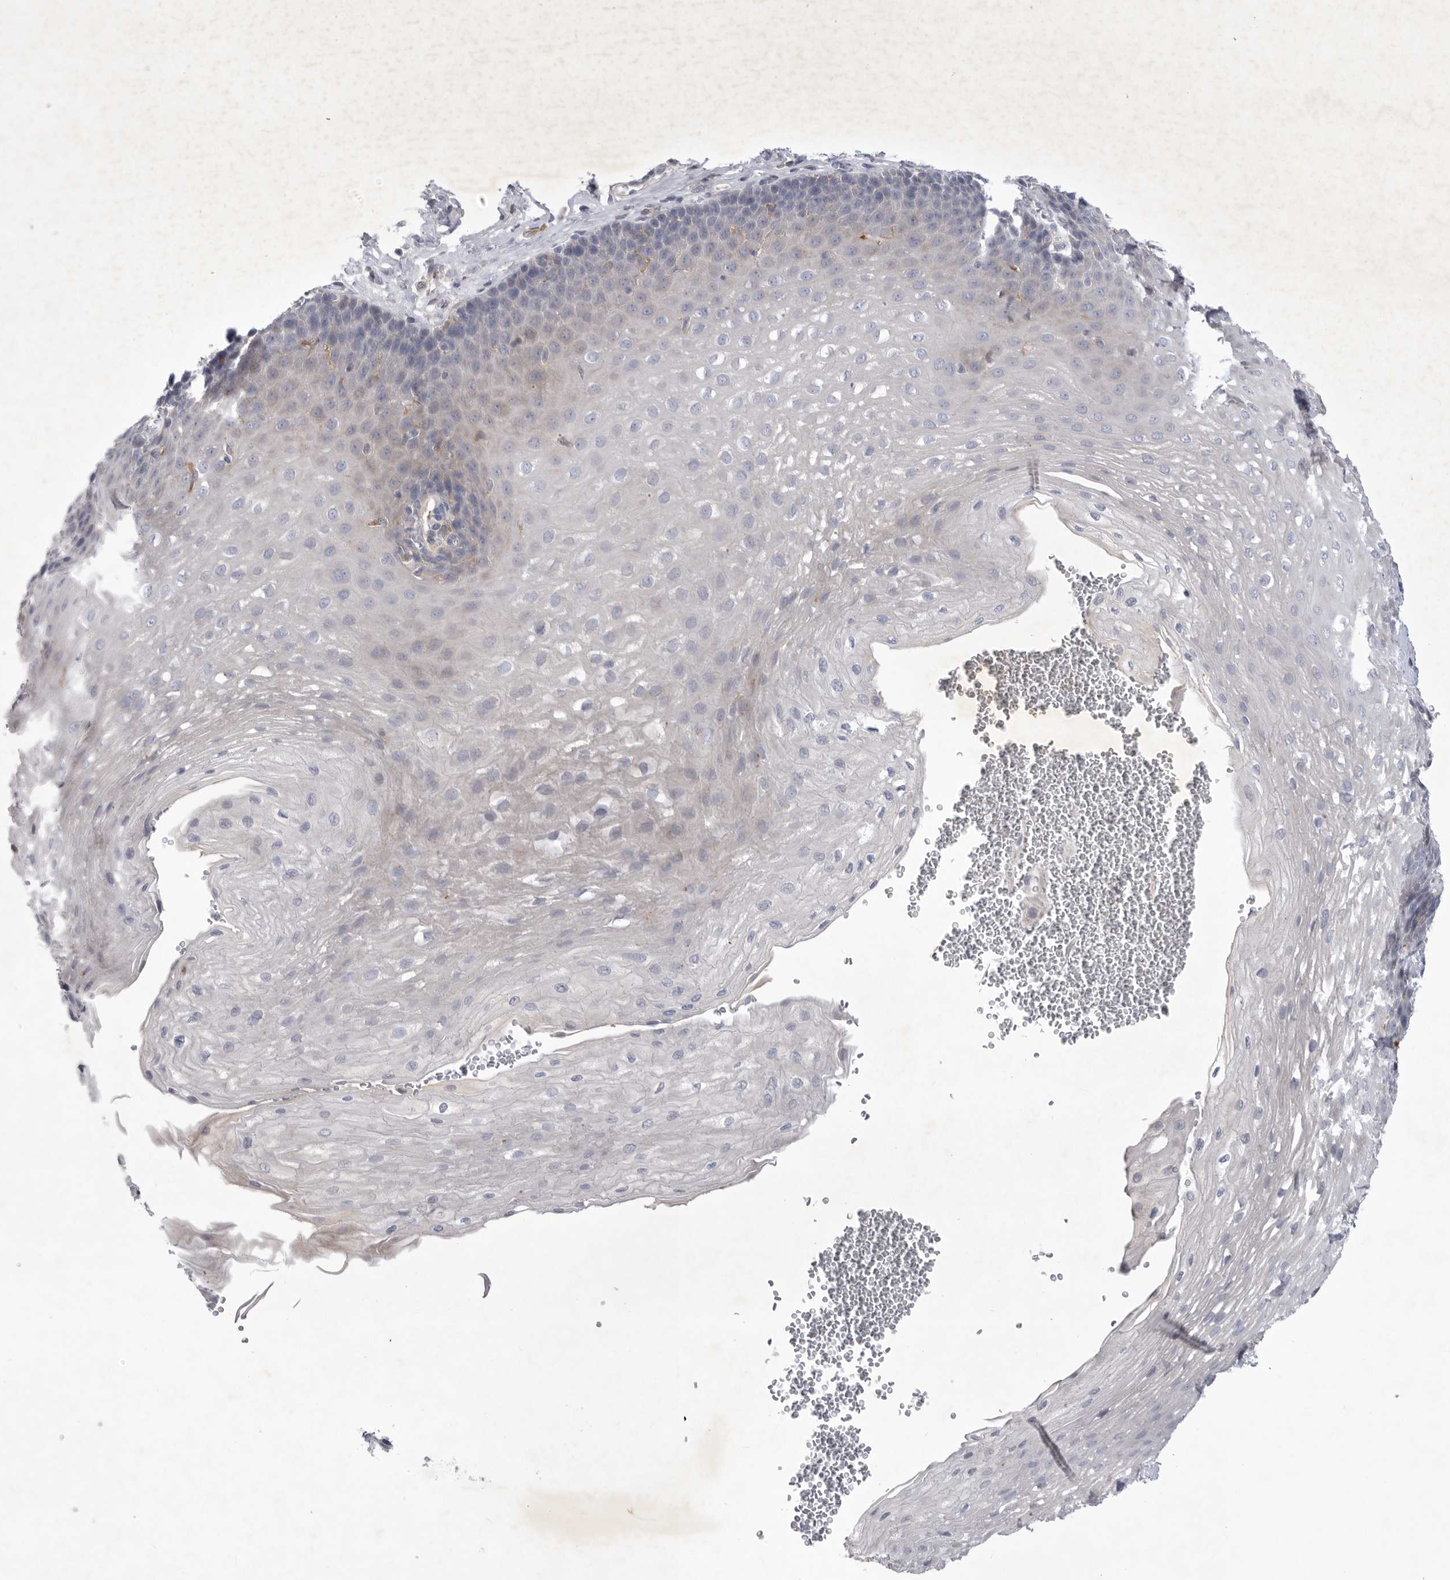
{"staining": {"intensity": "negative", "quantity": "none", "location": "none"}, "tissue": "esophagus", "cell_type": "Squamous epithelial cells", "image_type": "normal", "snomed": [{"axis": "morphology", "description": "Normal tissue, NOS"}, {"axis": "topography", "description": "Esophagus"}], "caption": "A high-resolution micrograph shows immunohistochemistry (IHC) staining of unremarkable esophagus, which displays no significant staining in squamous epithelial cells.", "gene": "SIGLEC10", "patient": {"sex": "female", "age": 66}}